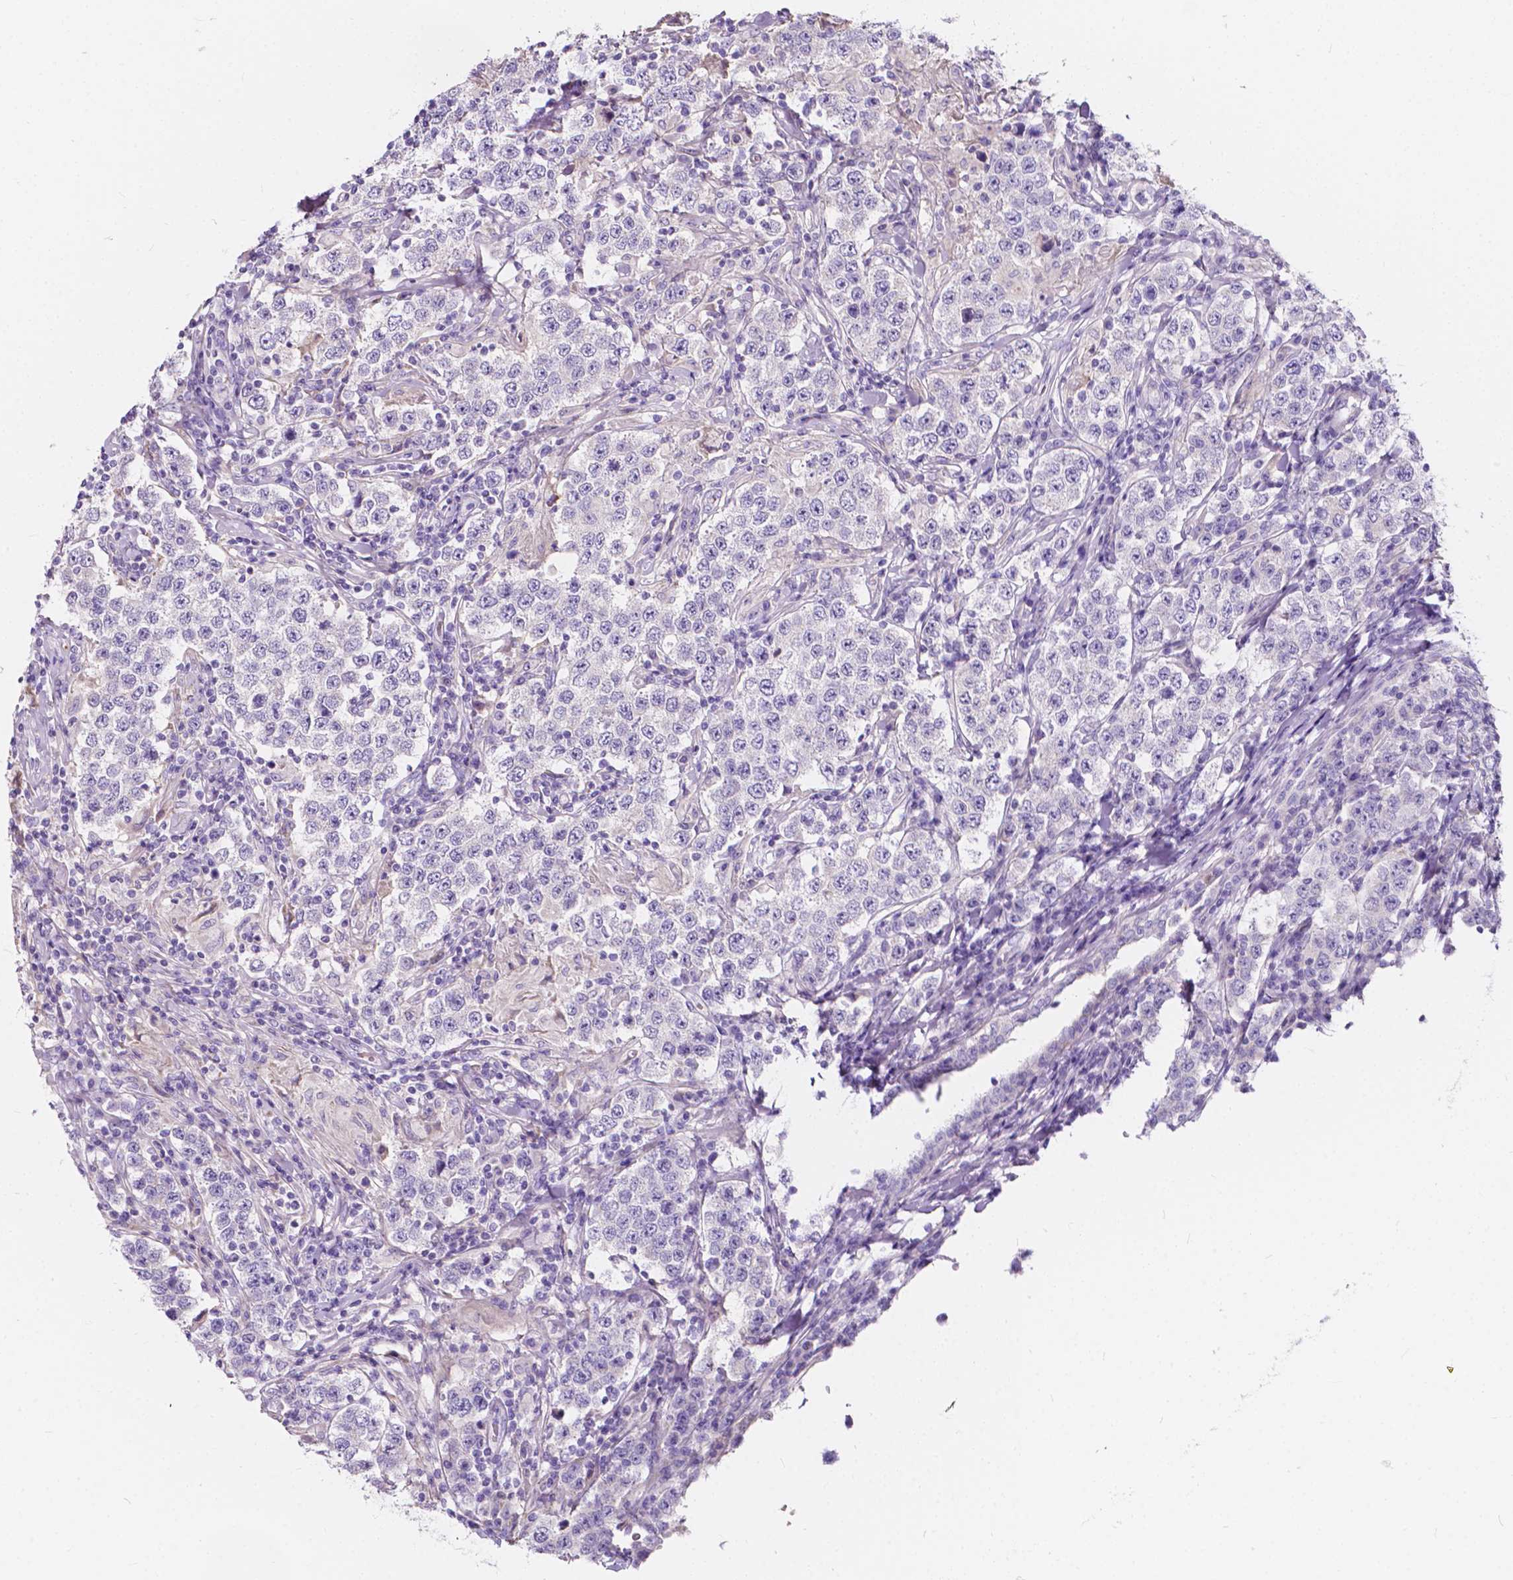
{"staining": {"intensity": "negative", "quantity": "none", "location": "none"}, "tissue": "testis cancer", "cell_type": "Tumor cells", "image_type": "cancer", "snomed": [{"axis": "morphology", "description": "Seminoma, NOS"}, {"axis": "morphology", "description": "Carcinoma, Embryonal, NOS"}, {"axis": "topography", "description": "Testis"}], "caption": "Testis cancer stained for a protein using immunohistochemistry (IHC) exhibits no positivity tumor cells.", "gene": "CLSTN2", "patient": {"sex": "male", "age": 41}}